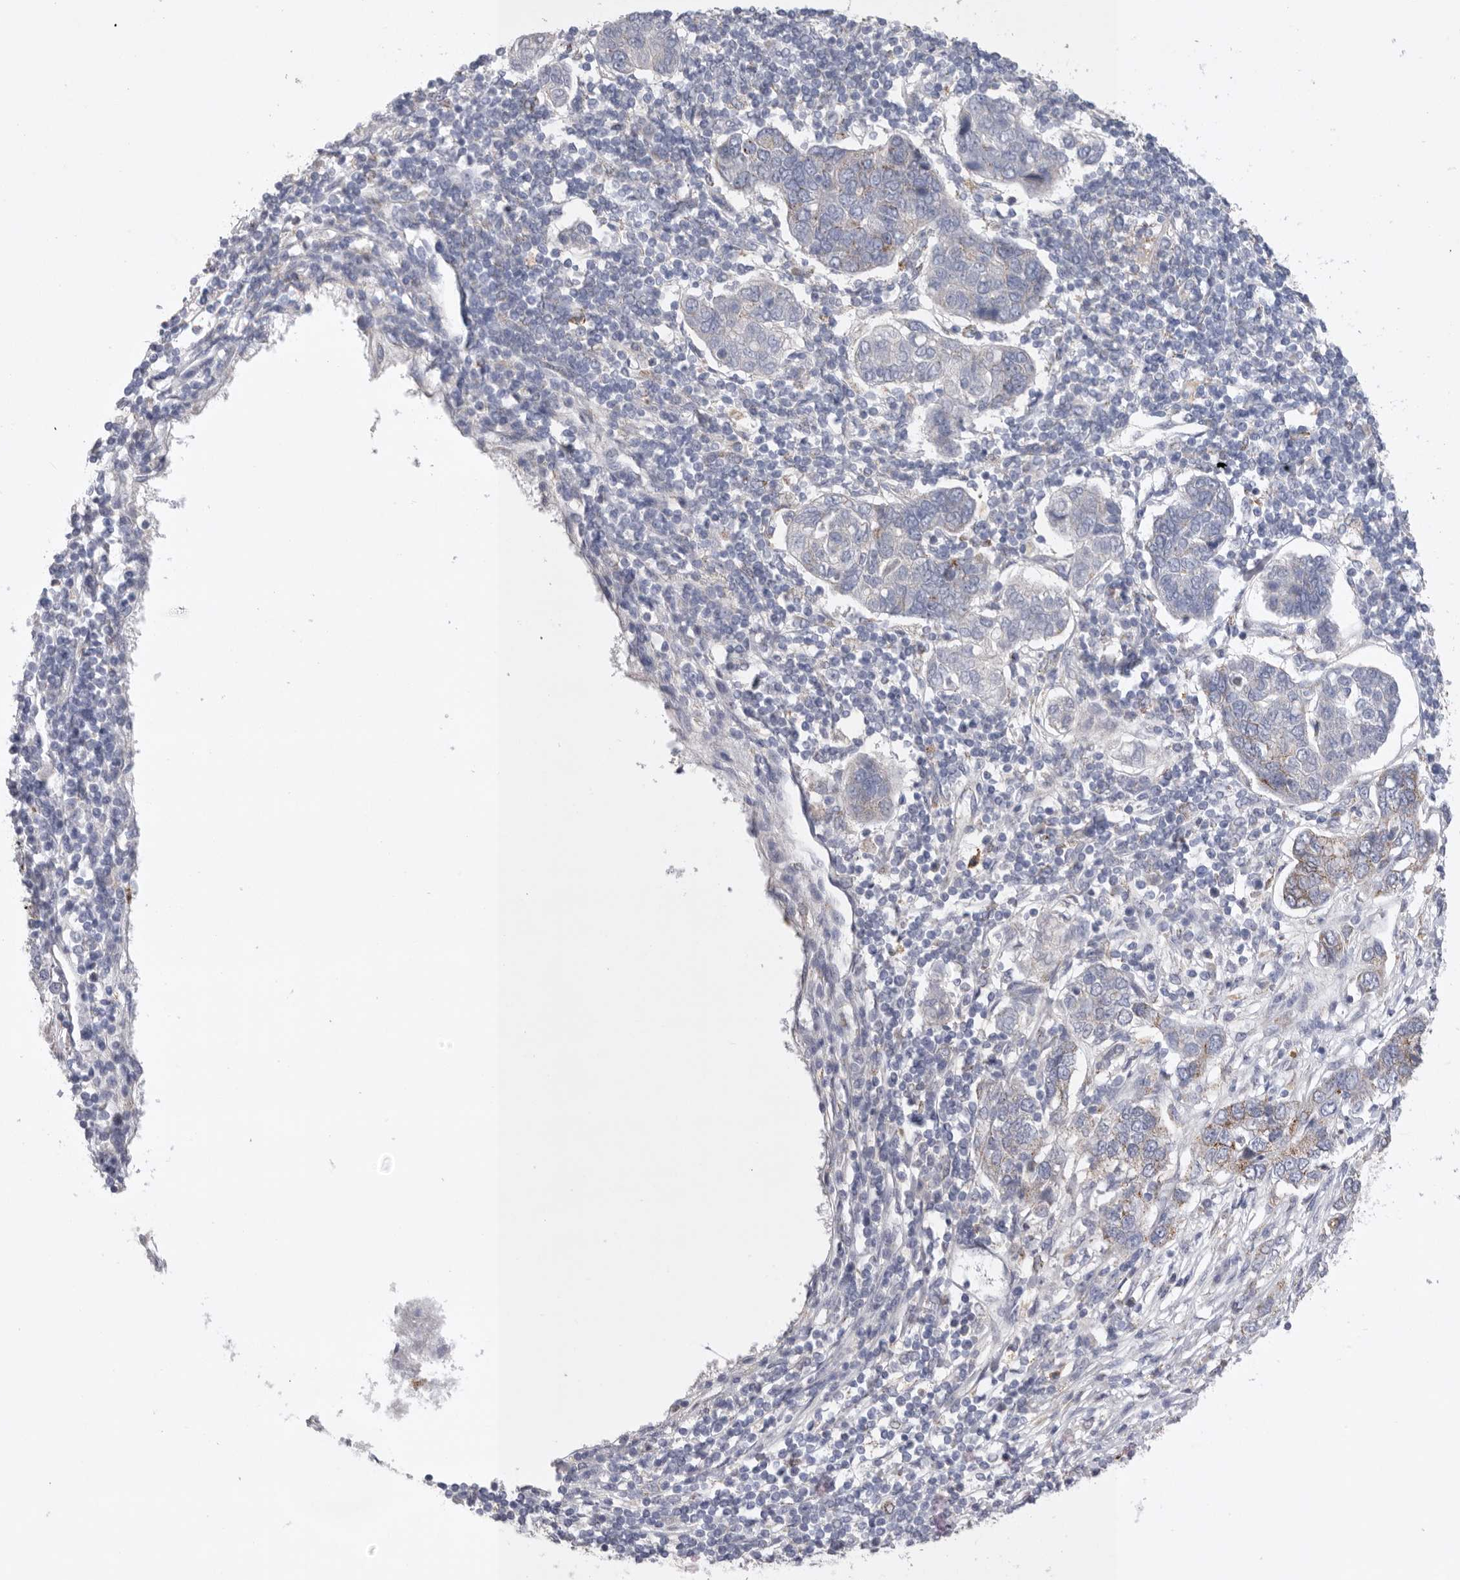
{"staining": {"intensity": "negative", "quantity": "none", "location": "none"}, "tissue": "pancreatic cancer", "cell_type": "Tumor cells", "image_type": "cancer", "snomed": [{"axis": "morphology", "description": "Adenocarcinoma, NOS"}, {"axis": "topography", "description": "Pancreas"}], "caption": "Immunohistochemistry micrograph of pancreatic cancer stained for a protein (brown), which shows no expression in tumor cells.", "gene": "CCDC126", "patient": {"sex": "female", "age": 61}}